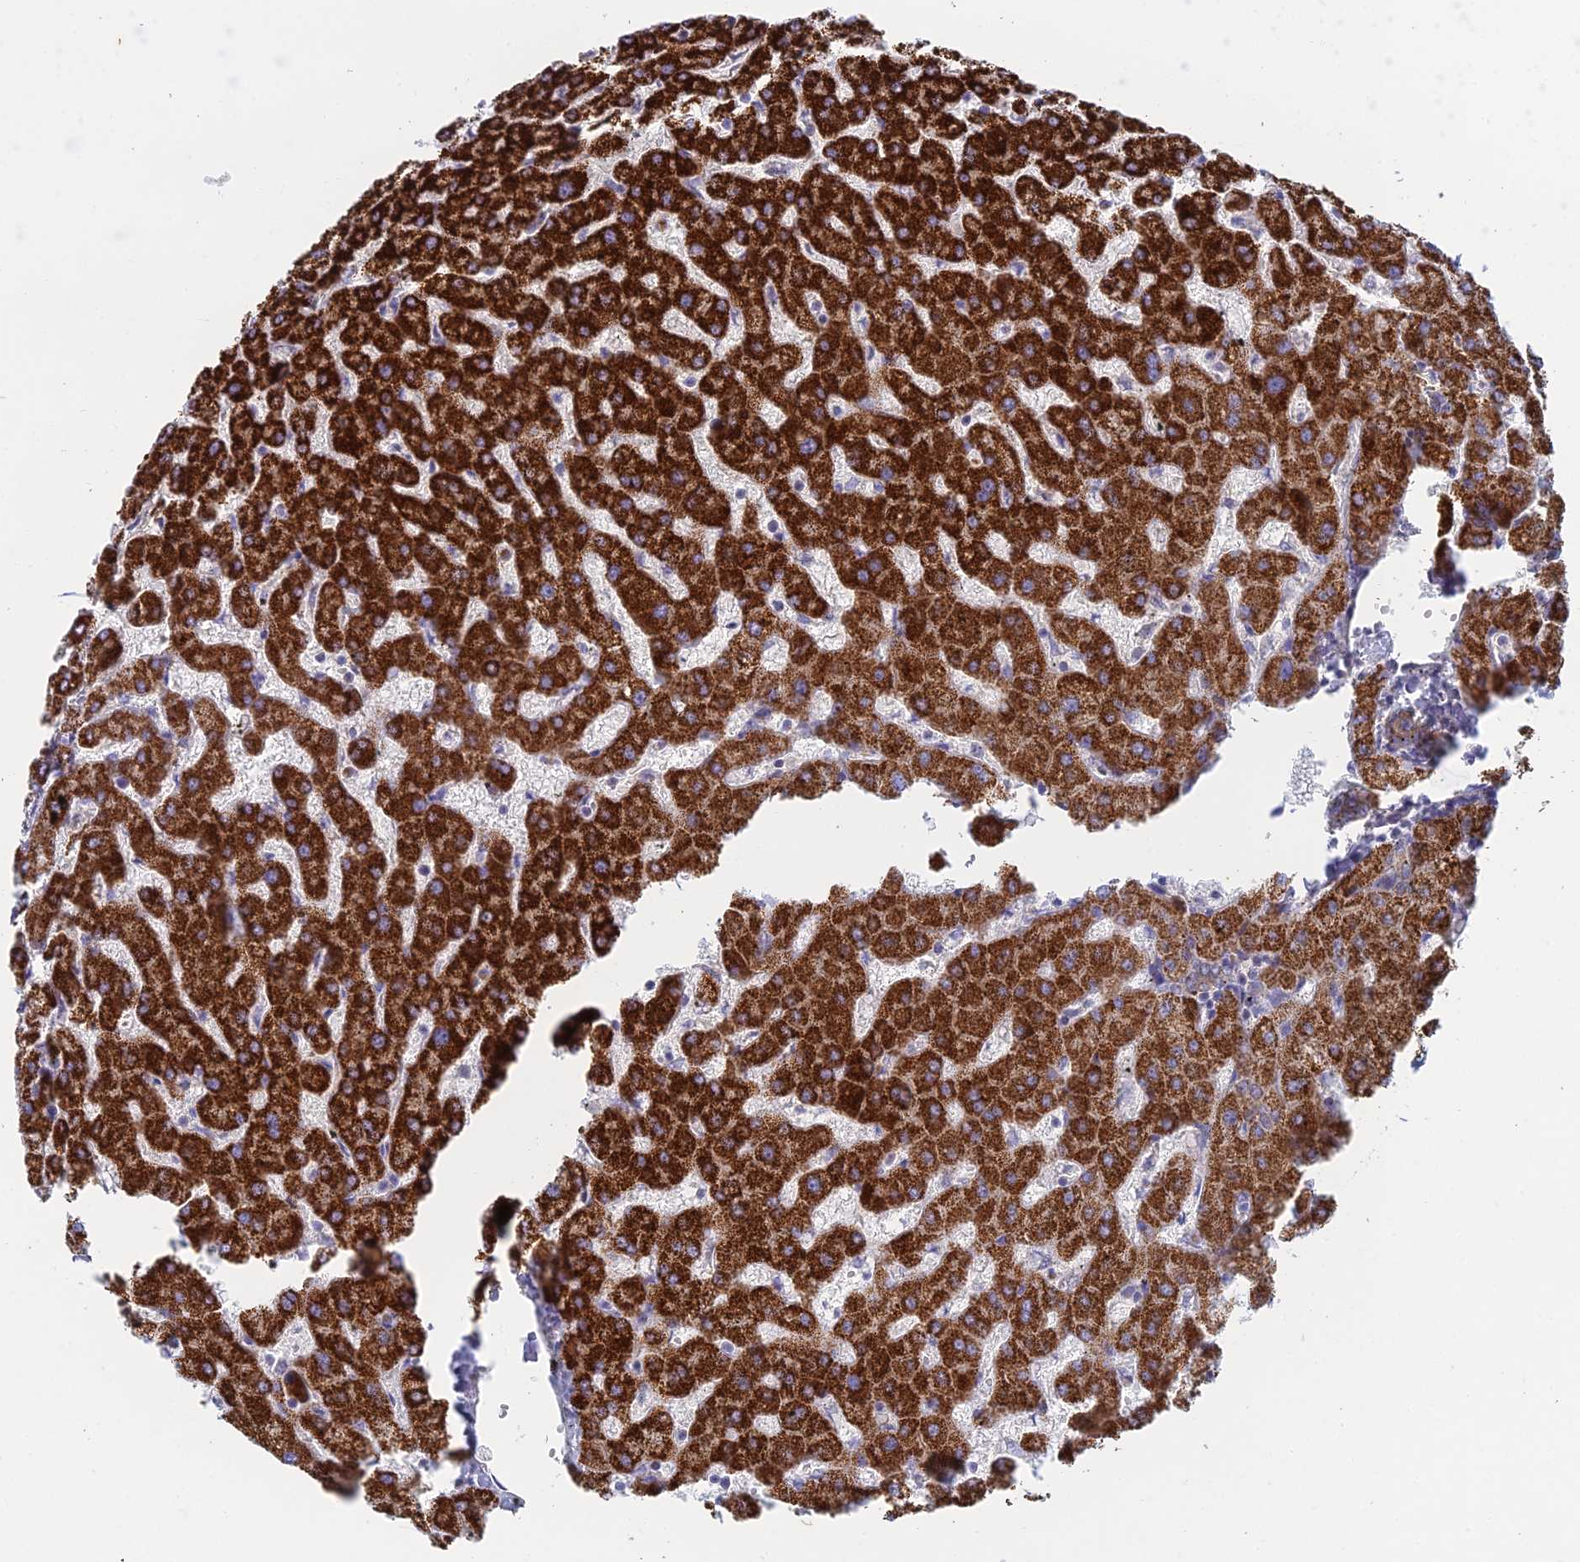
{"staining": {"intensity": "weak", "quantity": ">75%", "location": "cytoplasmic/membranous"}, "tissue": "liver", "cell_type": "Cholangiocytes", "image_type": "normal", "snomed": [{"axis": "morphology", "description": "Normal tissue, NOS"}, {"axis": "topography", "description": "Liver"}], "caption": "This photomicrograph demonstrates unremarkable liver stained with immunohistochemistry (IHC) to label a protein in brown. The cytoplasmic/membranous of cholangiocytes show weak positivity for the protein. Nuclei are counter-stained blue.", "gene": "IFTAP", "patient": {"sex": "female", "age": 63}}